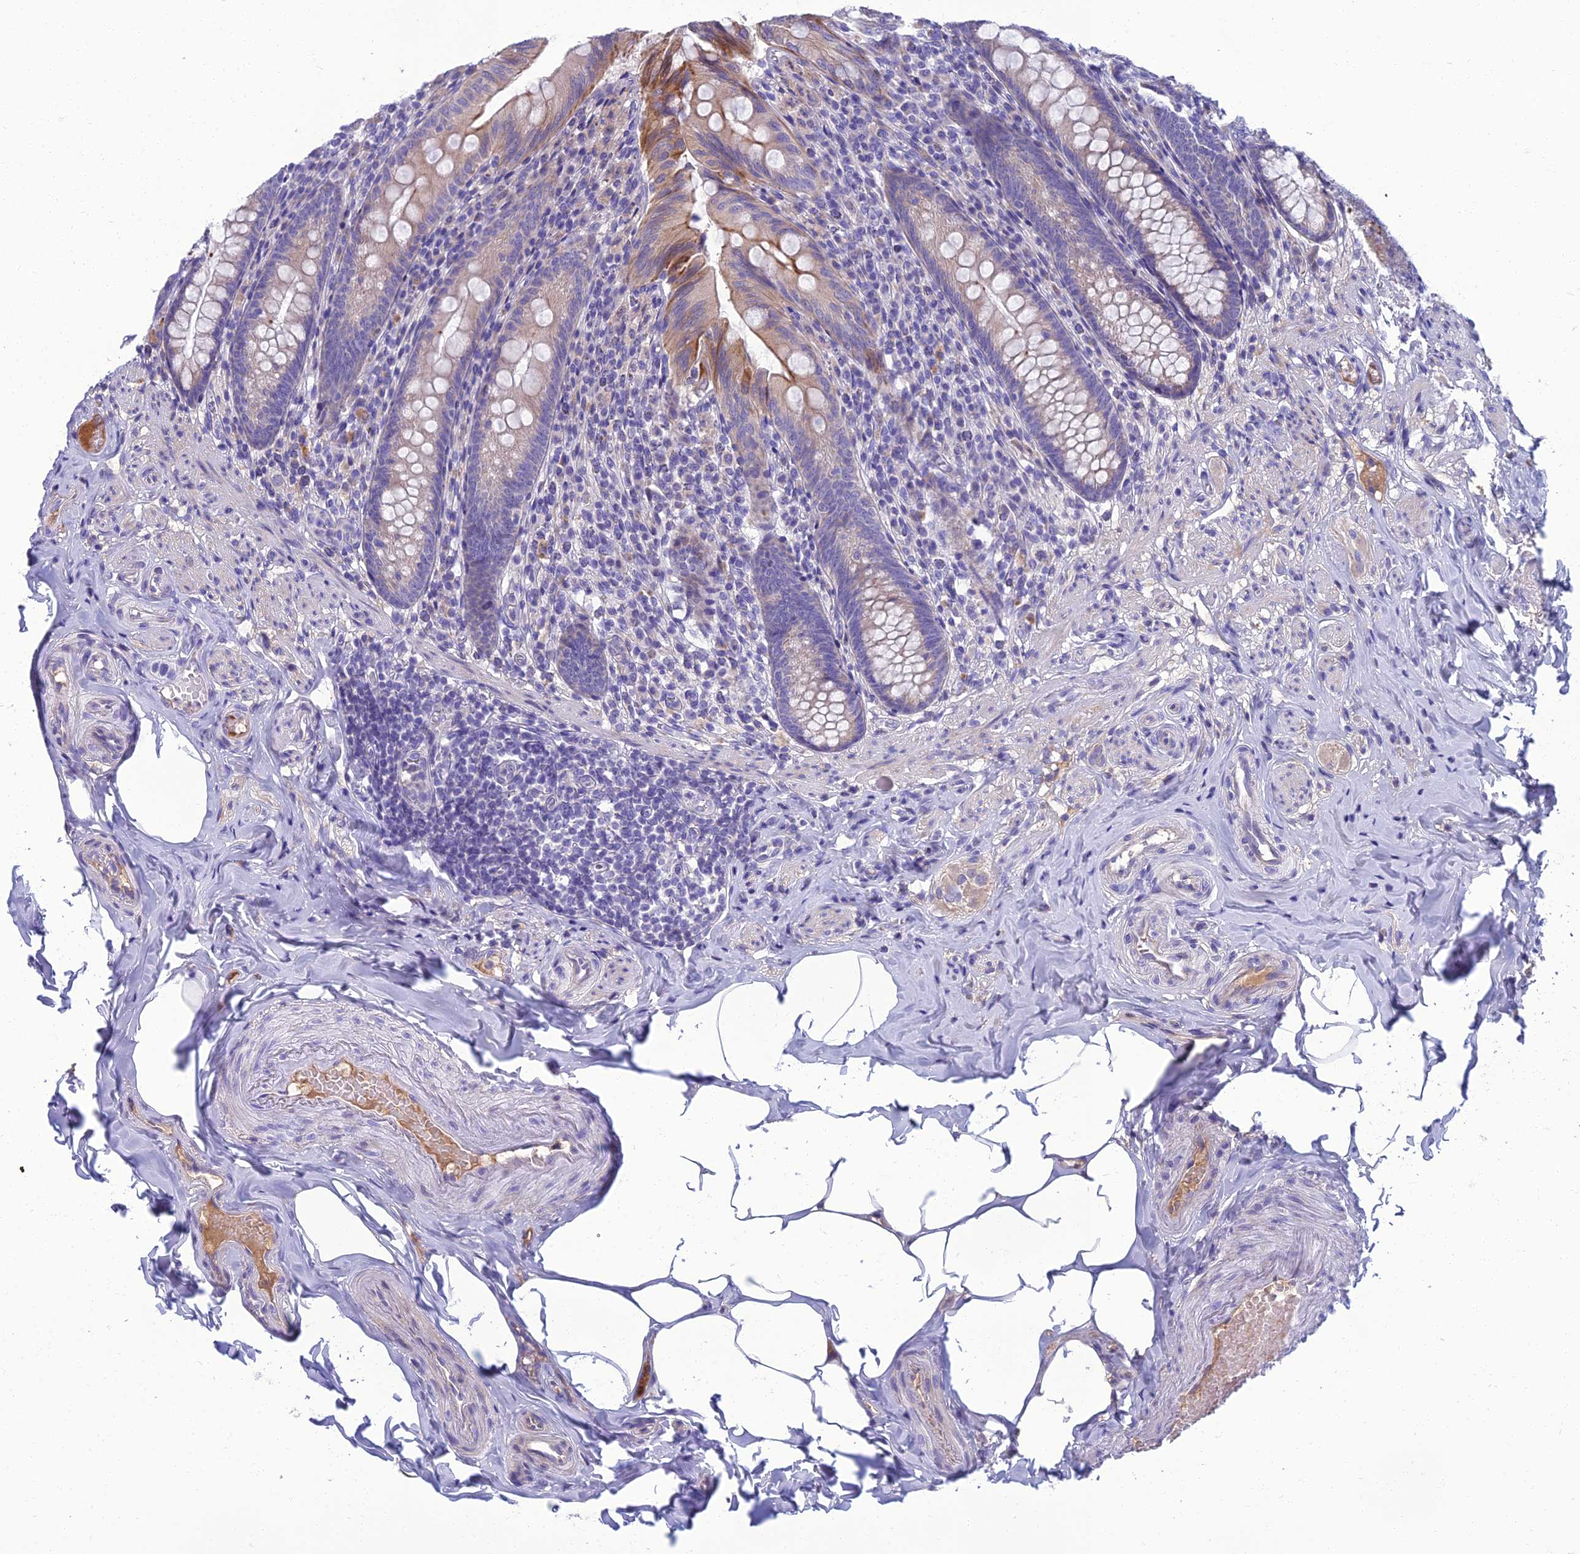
{"staining": {"intensity": "moderate", "quantity": "<25%", "location": "cytoplasmic/membranous"}, "tissue": "appendix", "cell_type": "Glandular cells", "image_type": "normal", "snomed": [{"axis": "morphology", "description": "Normal tissue, NOS"}, {"axis": "topography", "description": "Appendix"}], "caption": "This histopathology image exhibits IHC staining of unremarkable appendix, with low moderate cytoplasmic/membranous staining in approximately <25% of glandular cells.", "gene": "SPTLC3", "patient": {"sex": "male", "age": 55}}